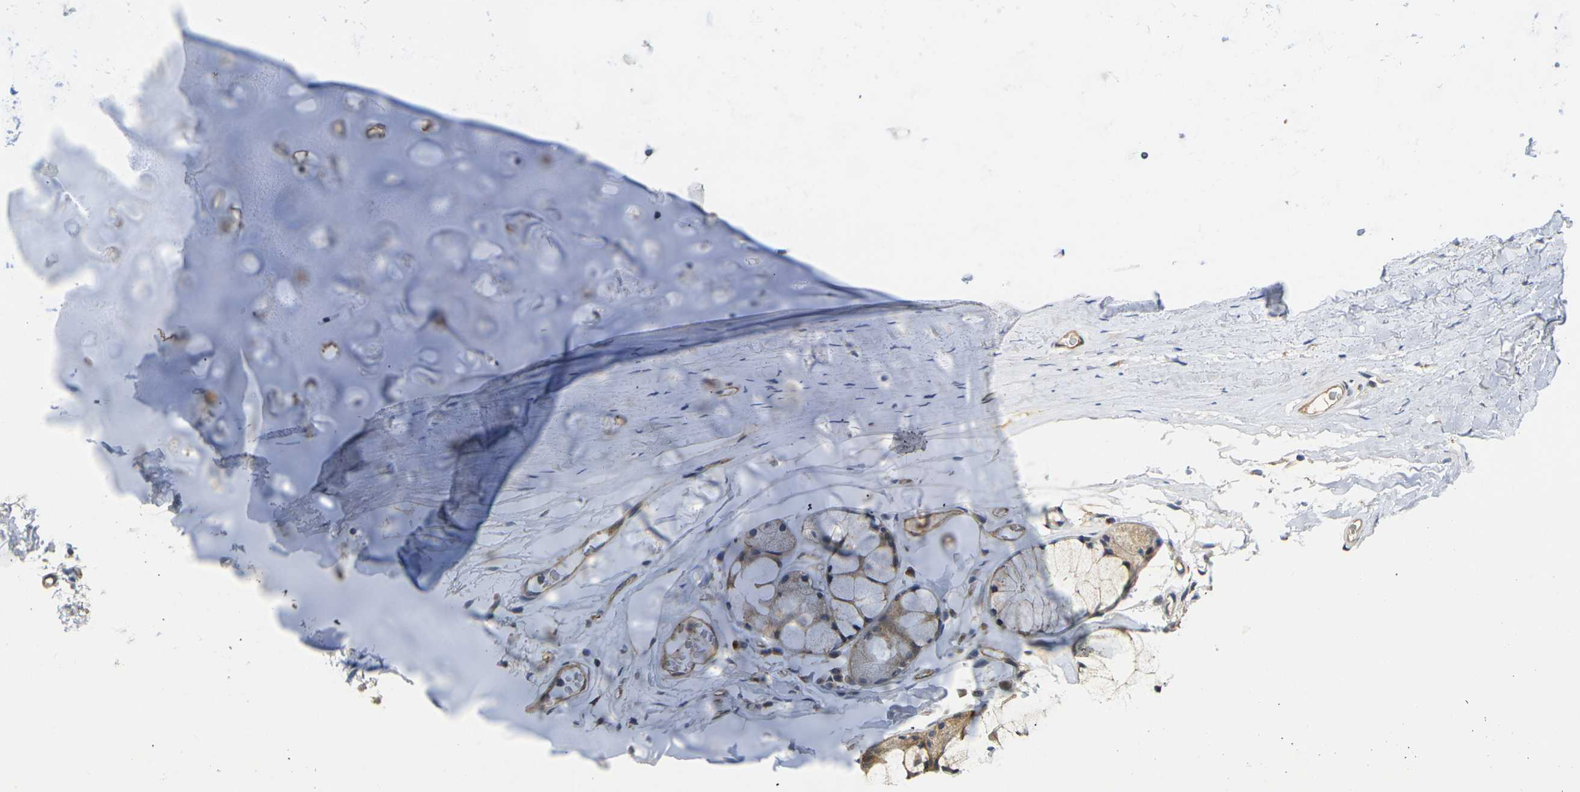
{"staining": {"intensity": "weak", "quantity": ">75%", "location": "cytoplasmic/membranous"}, "tissue": "adipose tissue", "cell_type": "Adipocytes", "image_type": "normal", "snomed": [{"axis": "morphology", "description": "Normal tissue, NOS"}, {"axis": "topography", "description": "Cartilage tissue"}, {"axis": "topography", "description": "Bronchus"}], "caption": "Adipose tissue stained with IHC reveals weak cytoplasmic/membranous expression in approximately >75% of adipocytes. (DAB IHC with brightfield microscopy, high magnification).", "gene": "ECE1", "patient": {"sex": "female", "age": 73}}